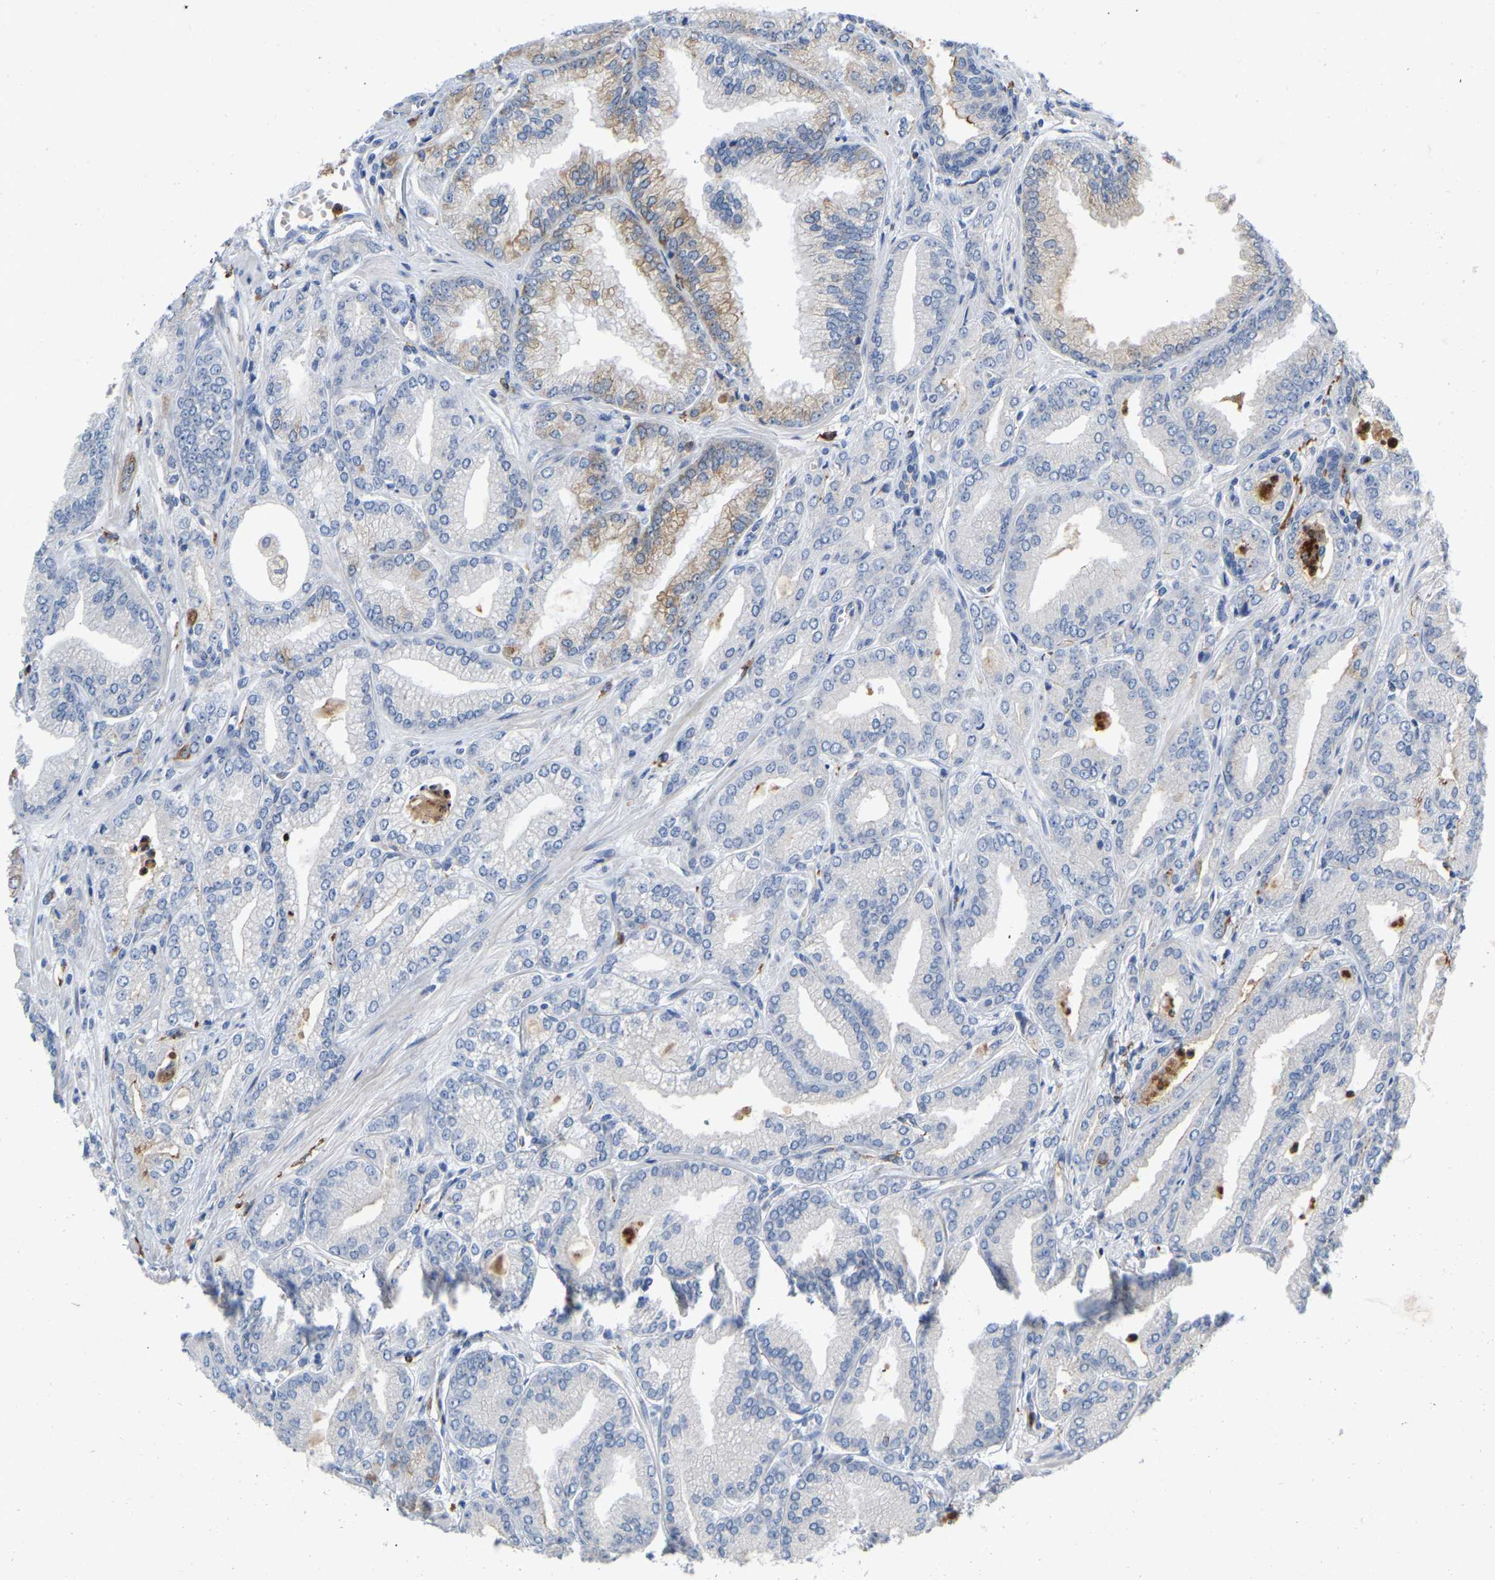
{"staining": {"intensity": "moderate", "quantity": "<25%", "location": "cytoplasmic/membranous"}, "tissue": "prostate cancer", "cell_type": "Tumor cells", "image_type": "cancer", "snomed": [{"axis": "morphology", "description": "Adenocarcinoma, Low grade"}, {"axis": "topography", "description": "Prostate"}], "caption": "An image of prostate cancer stained for a protein exhibits moderate cytoplasmic/membranous brown staining in tumor cells.", "gene": "RHEB", "patient": {"sex": "male", "age": 52}}